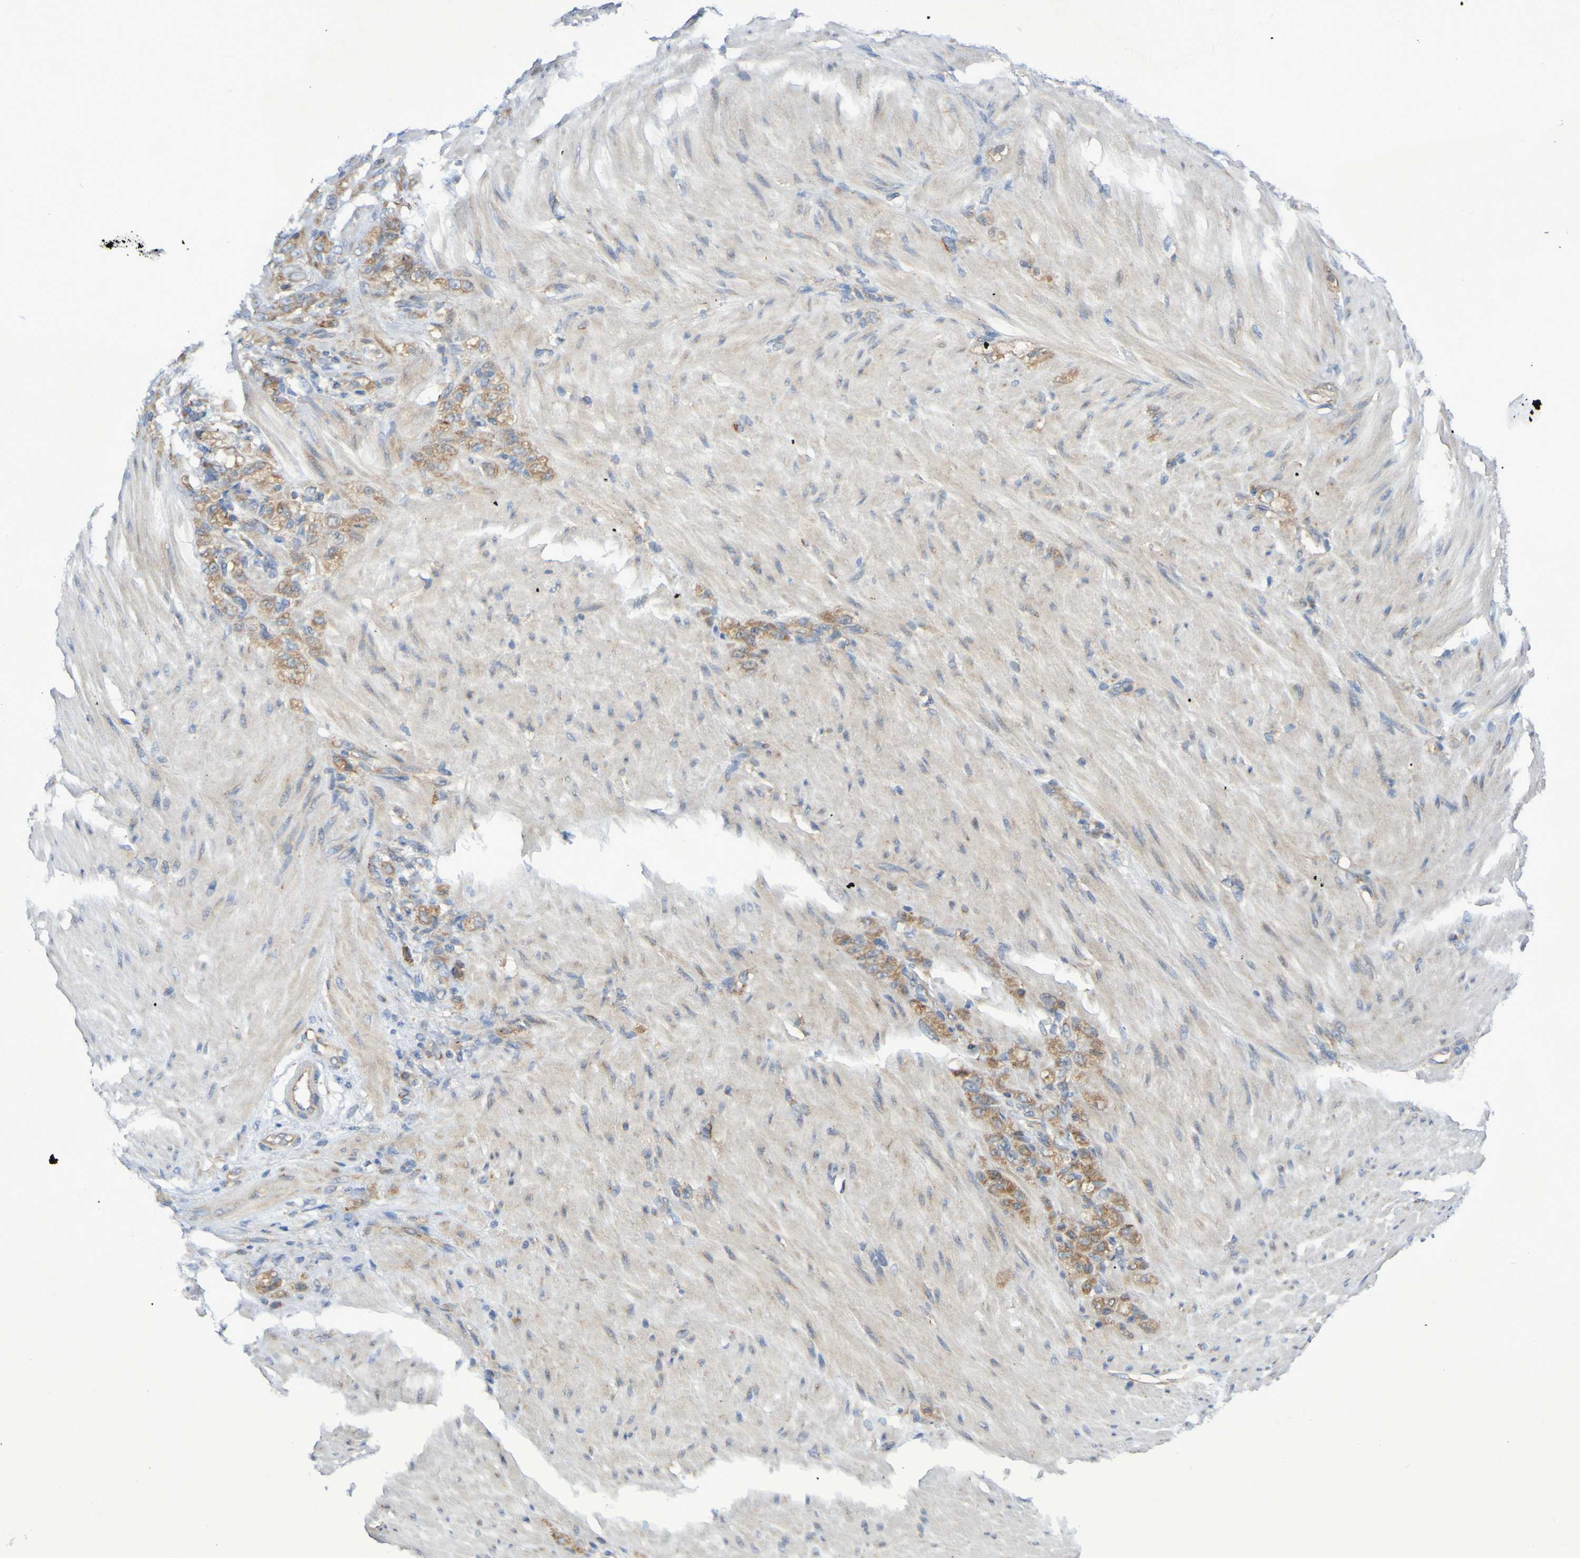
{"staining": {"intensity": "moderate", "quantity": ">75%", "location": "cytoplasmic/membranous"}, "tissue": "stomach cancer", "cell_type": "Tumor cells", "image_type": "cancer", "snomed": [{"axis": "morphology", "description": "Adenocarcinoma, NOS"}, {"axis": "topography", "description": "Stomach"}], "caption": "Protein expression analysis of human stomach cancer reveals moderate cytoplasmic/membranous expression in approximately >75% of tumor cells.", "gene": "LMBRD2", "patient": {"sex": "male", "age": 82}}